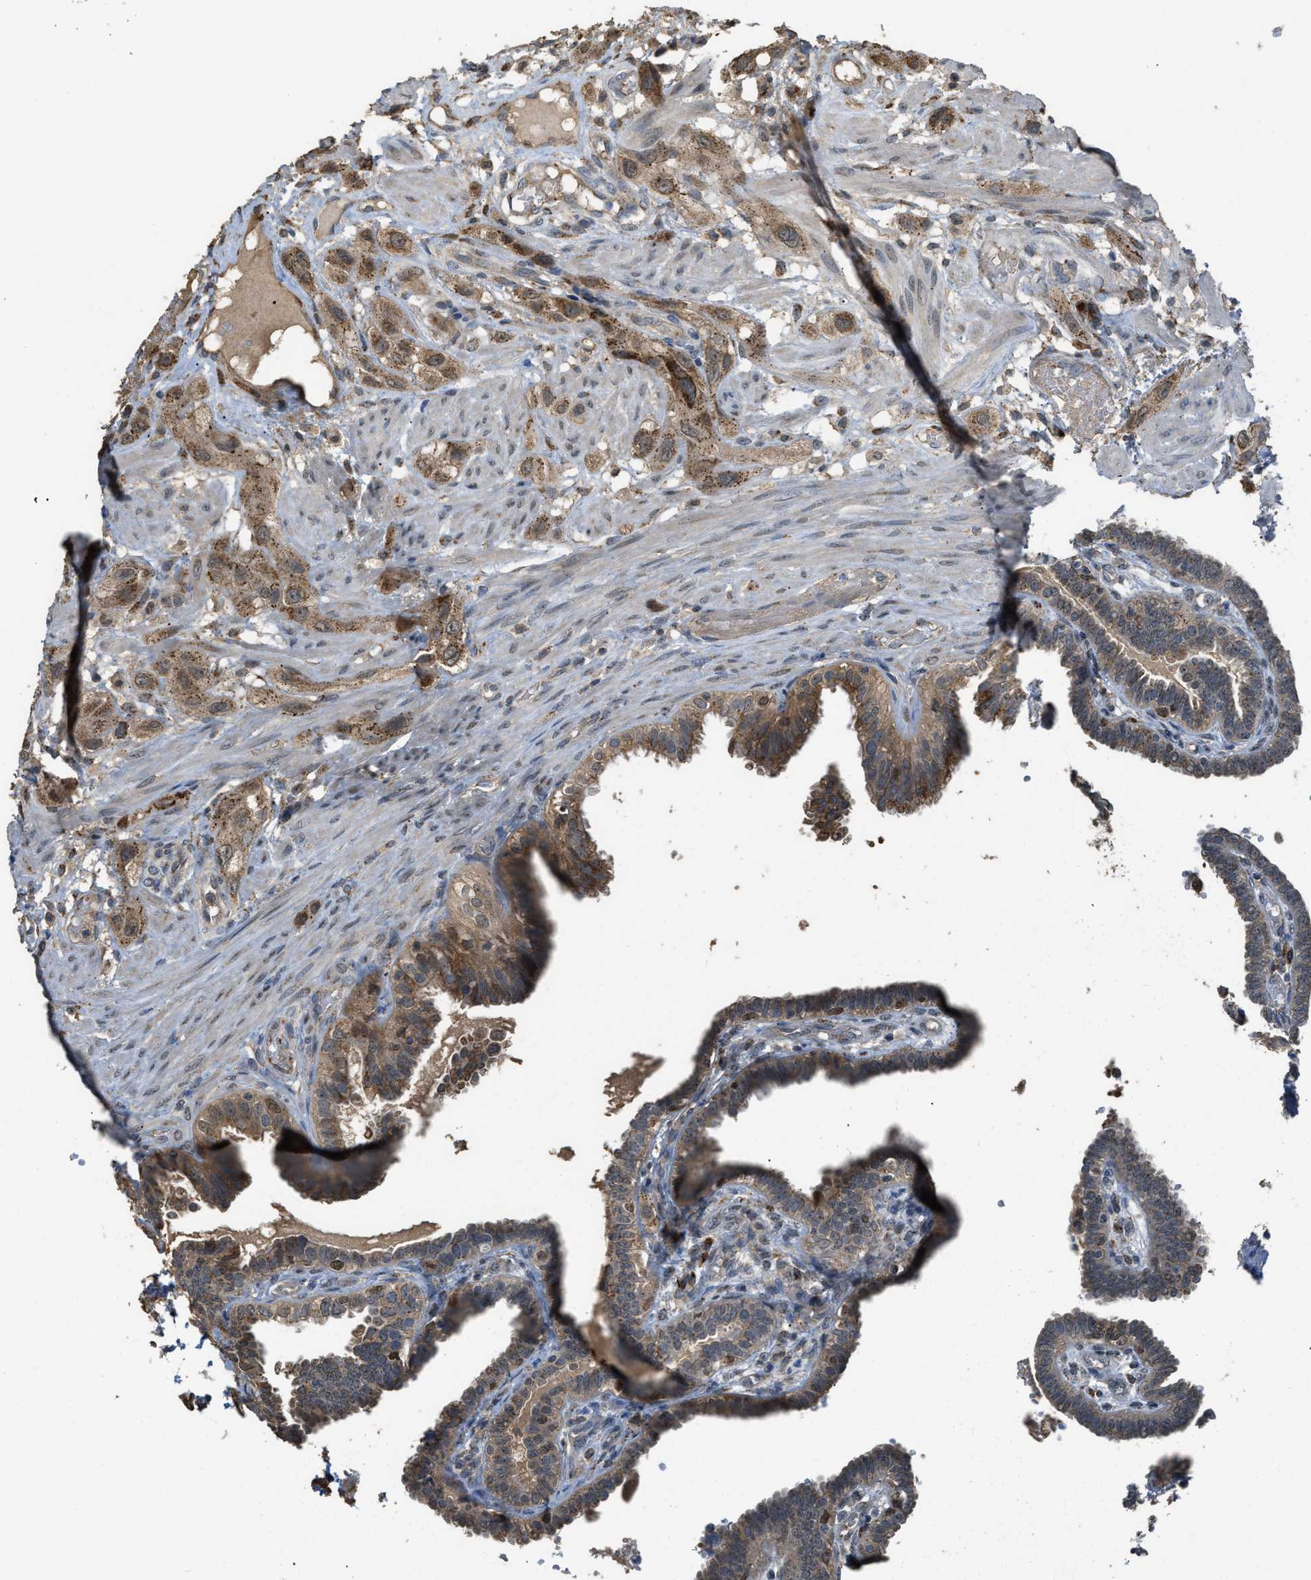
{"staining": {"intensity": "moderate", "quantity": ">75%", "location": "cytoplasmic/membranous"}, "tissue": "fallopian tube", "cell_type": "Glandular cells", "image_type": "normal", "snomed": [{"axis": "morphology", "description": "Normal tissue, NOS"}, {"axis": "topography", "description": "Fallopian tube"}, {"axis": "topography", "description": "Placenta"}], "caption": "Benign fallopian tube exhibits moderate cytoplasmic/membranous staining in about >75% of glandular cells, visualized by immunohistochemistry.", "gene": "IPO7", "patient": {"sex": "female", "age": 34}}